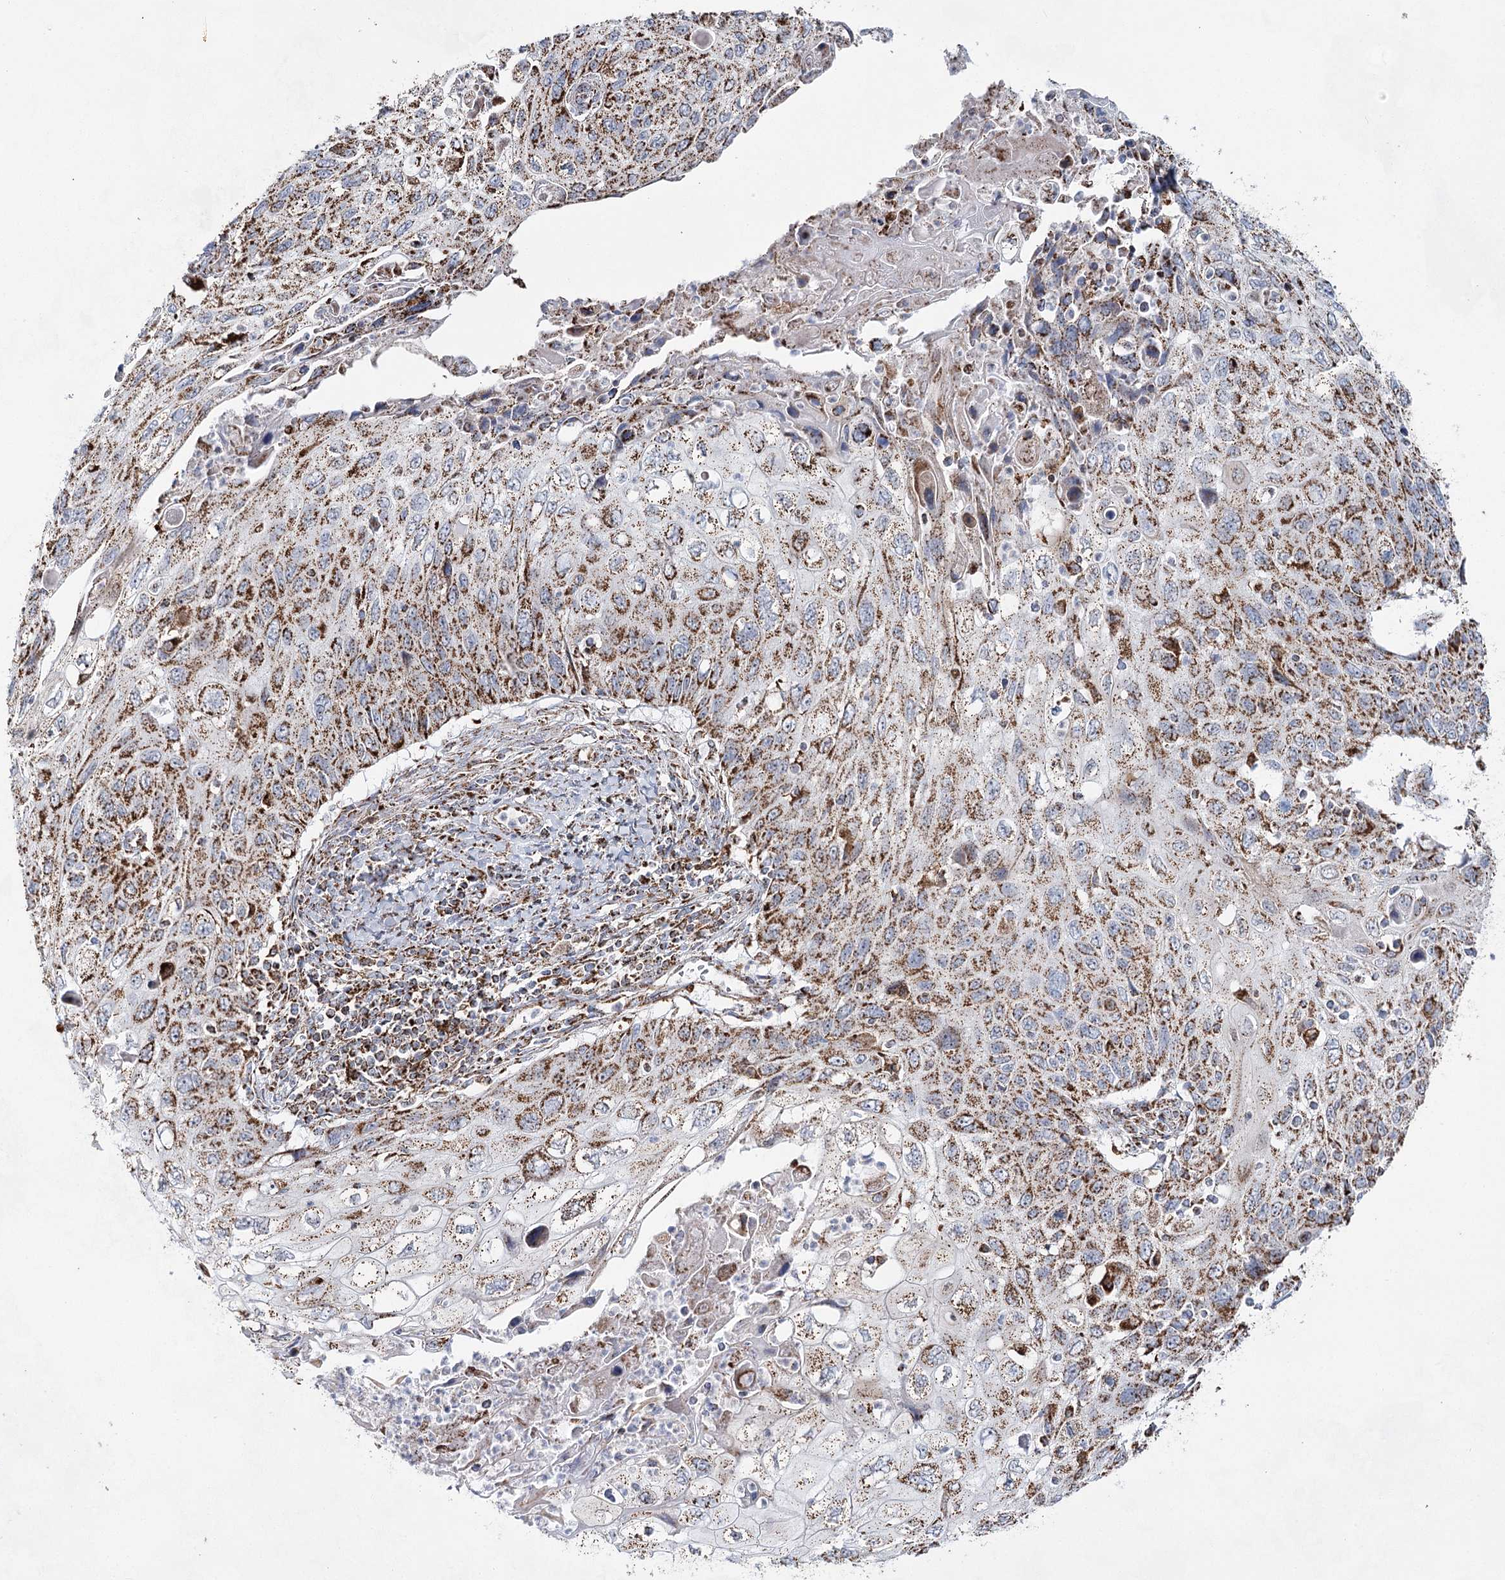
{"staining": {"intensity": "moderate", "quantity": ">75%", "location": "cytoplasmic/membranous"}, "tissue": "cervical cancer", "cell_type": "Tumor cells", "image_type": "cancer", "snomed": [{"axis": "morphology", "description": "Squamous cell carcinoma, NOS"}, {"axis": "topography", "description": "Cervix"}], "caption": "Cervical cancer stained with immunohistochemistry demonstrates moderate cytoplasmic/membranous expression in about >75% of tumor cells. The staining is performed using DAB brown chromogen to label protein expression. The nuclei are counter-stained blue using hematoxylin.", "gene": "CWF19L1", "patient": {"sex": "female", "age": 70}}